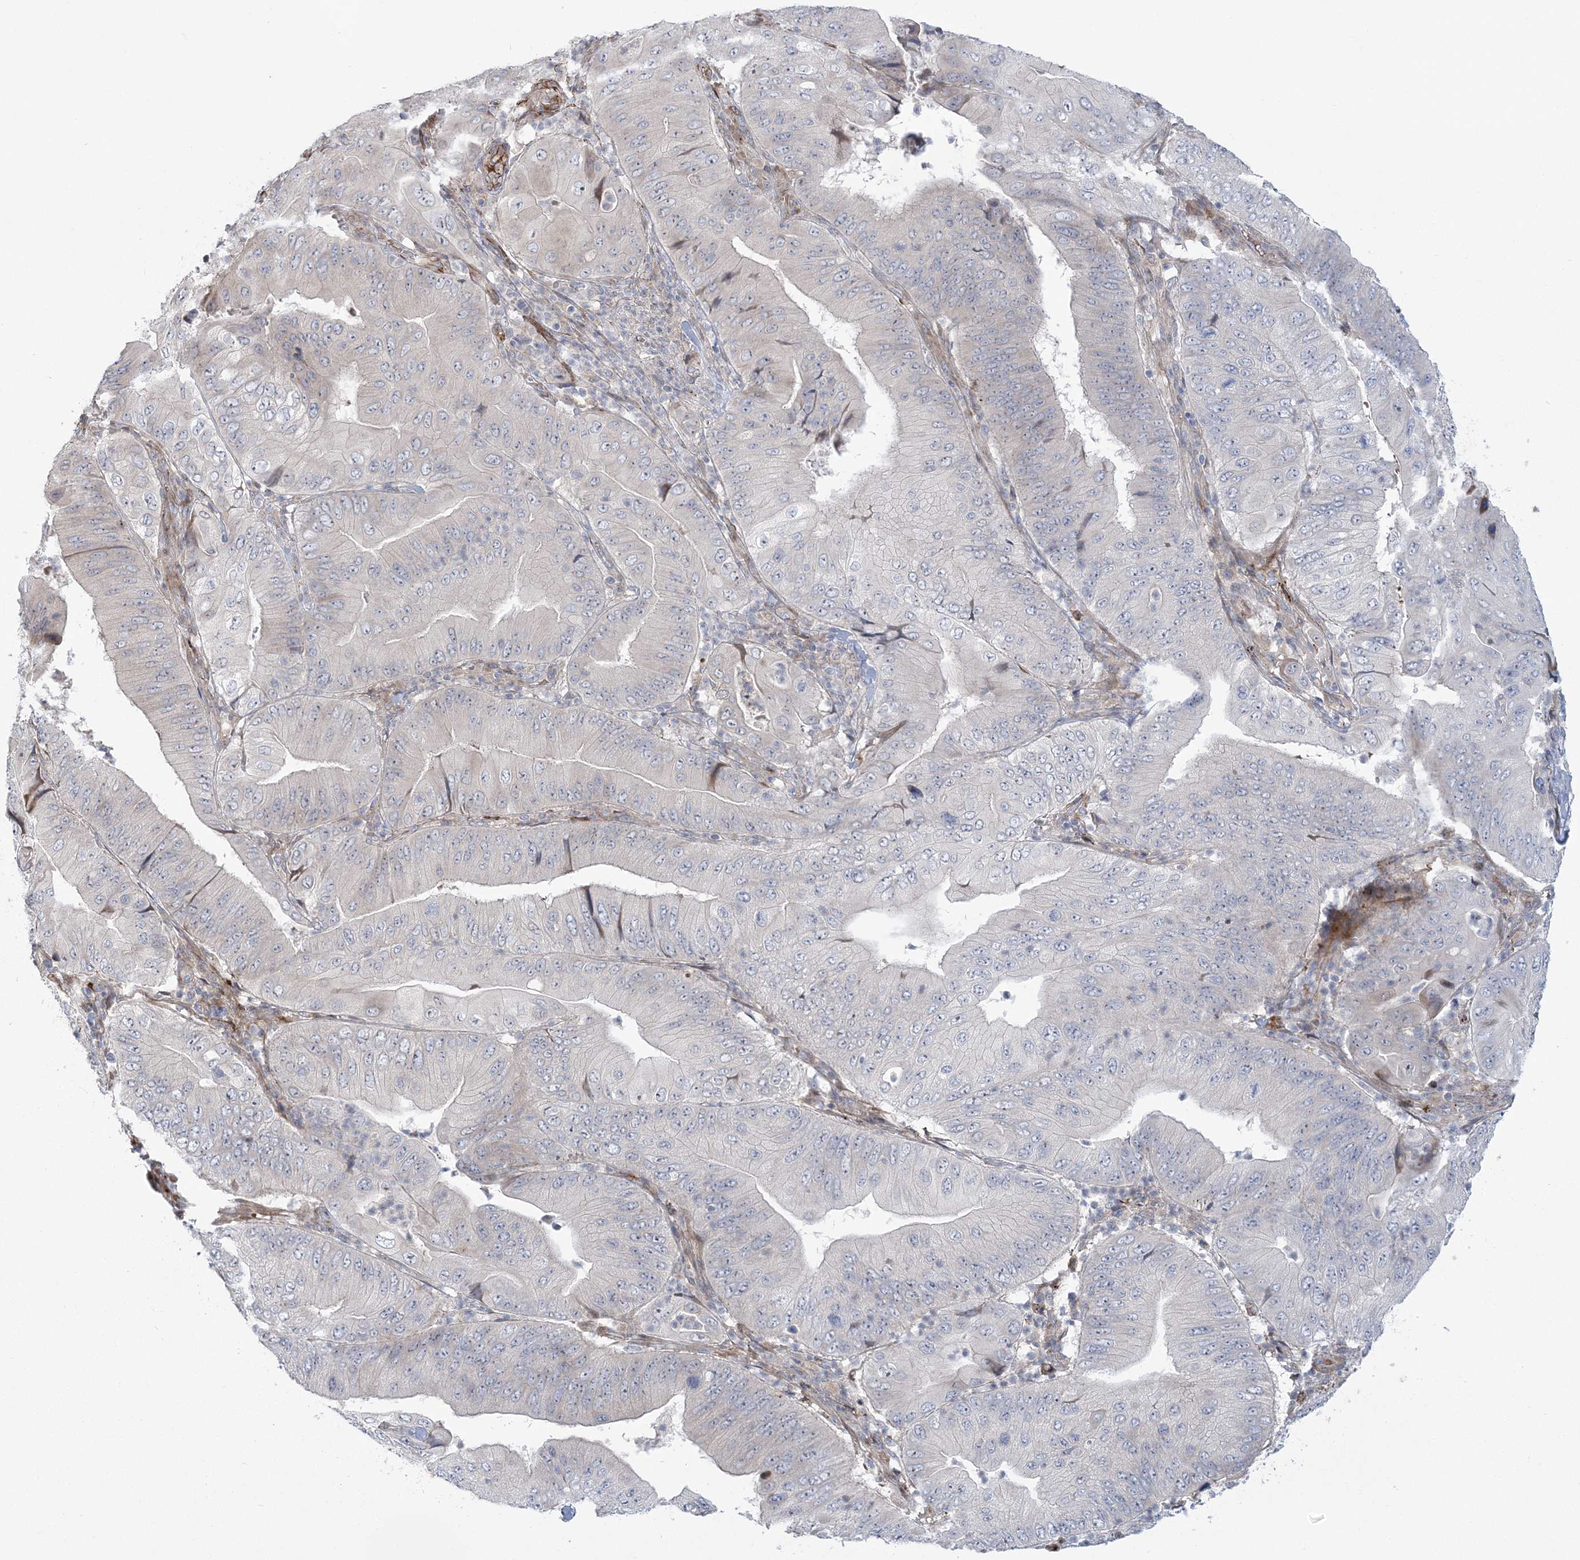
{"staining": {"intensity": "negative", "quantity": "none", "location": "none"}, "tissue": "pancreatic cancer", "cell_type": "Tumor cells", "image_type": "cancer", "snomed": [{"axis": "morphology", "description": "Adenocarcinoma, NOS"}, {"axis": "topography", "description": "Pancreas"}], "caption": "This photomicrograph is of pancreatic cancer stained with IHC to label a protein in brown with the nuclei are counter-stained blue. There is no positivity in tumor cells. Nuclei are stained in blue.", "gene": "NUDT9", "patient": {"sex": "female", "age": 77}}